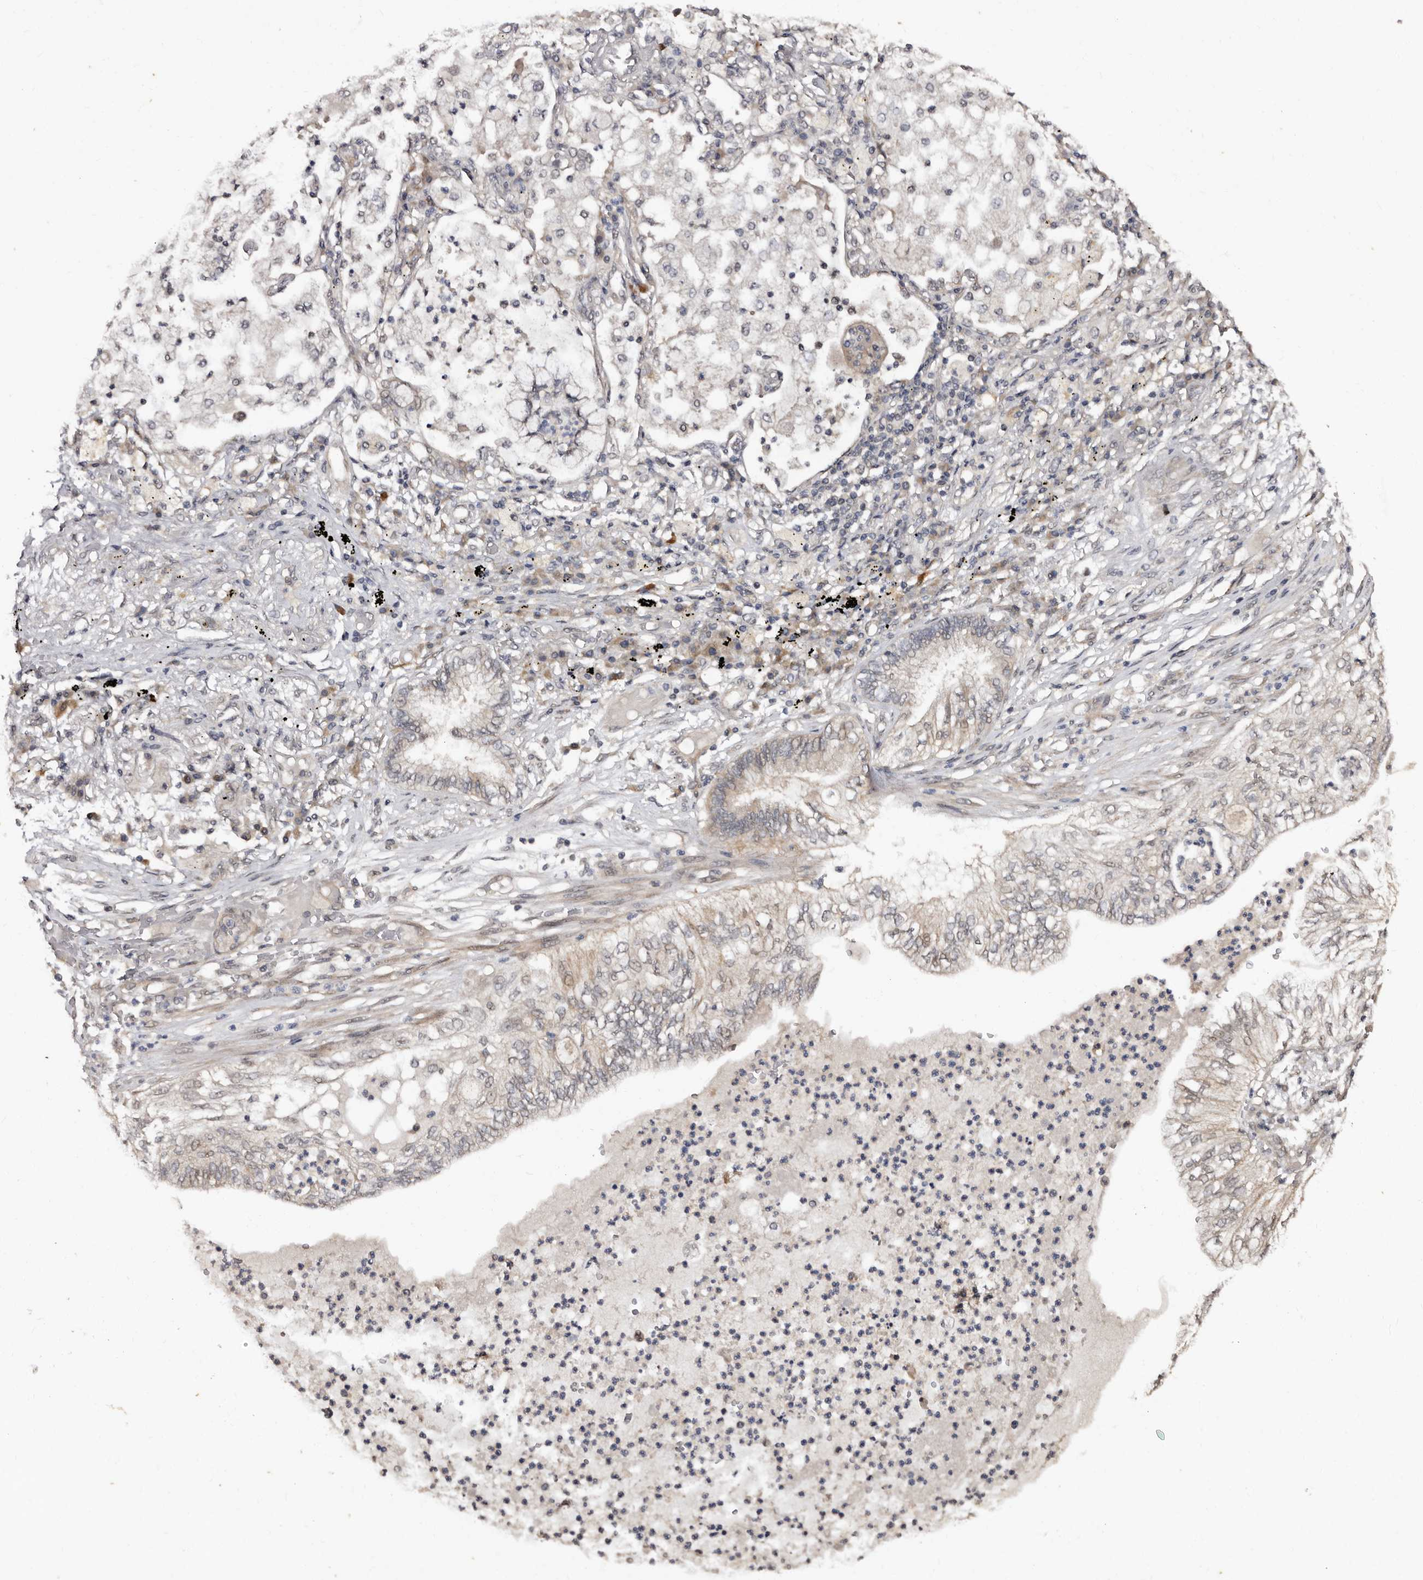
{"staining": {"intensity": "negative", "quantity": "none", "location": "none"}, "tissue": "lung cancer", "cell_type": "Tumor cells", "image_type": "cancer", "snomed": [{"axis": "morphology", "description": "Normal tissue, NOS"}, {"axis": "morphology", "description": "Adenocarcinoma, NOS"}, {"axis": "topography", "description": "Bronchus"}, {"axis": "topography", "description": "Lung"}], "caption": "Human lung cancer (adenocarcinoma) stained for a protein using immunohistochemistry demonstrates no positivity in tumor cells.", "gene": "TBC1D22B", "patient": {"sex": "female", "age": 70}}